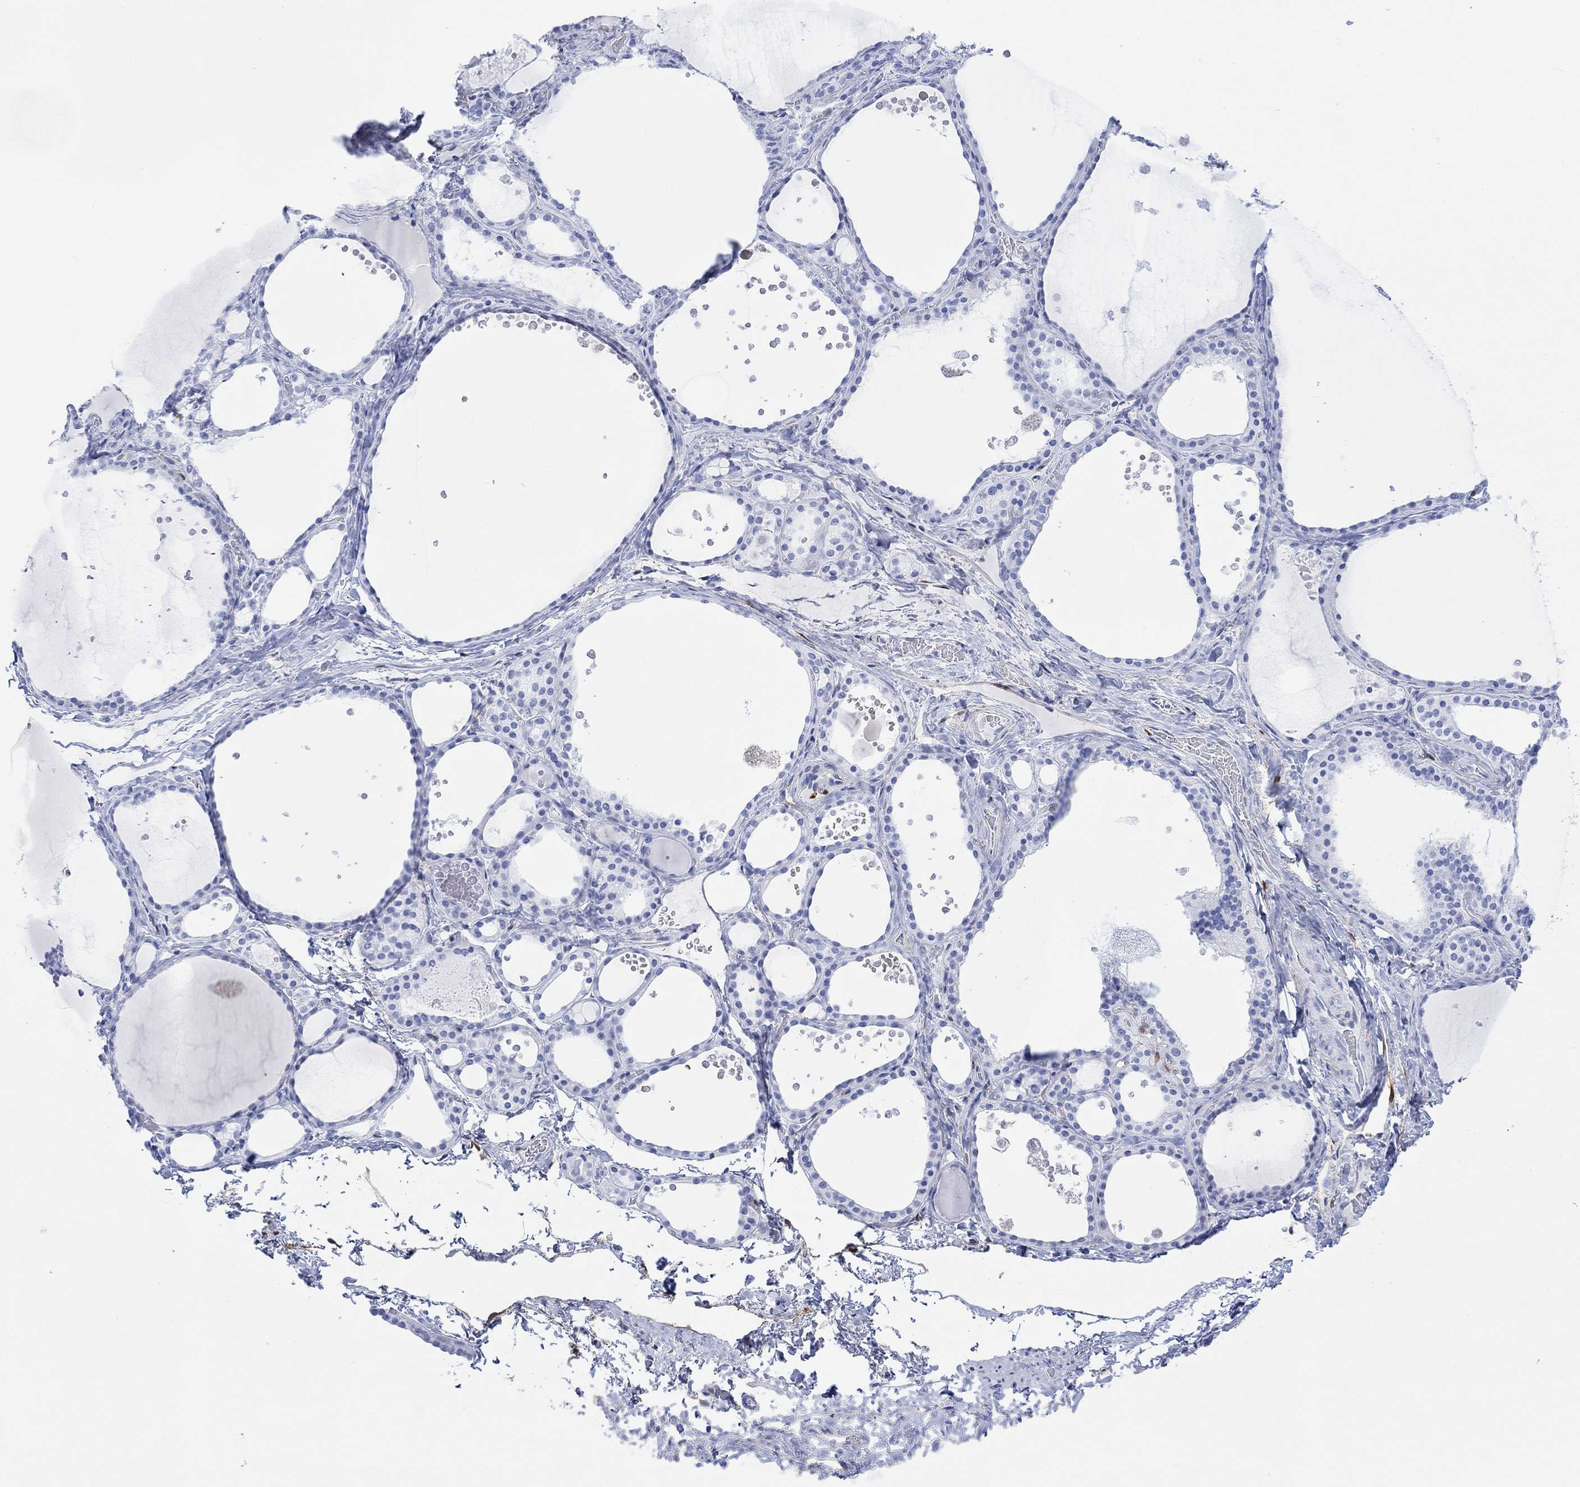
{"staining": {"intensity": "negative", "quantity": "none", "location": "none"}, "tissue": "thyroid gland", "cell_type": "Glandular cells", "image_type": "normal", "snomed": [{"axis": "morphology", "description": "Normal tissue, NOS"}, {"axis": "topography", "description": "Thyroid gland"}], "caption": "An immunohistochemistry (IHC) histopathology image of benign thyroid gland is shown. There is no staining in glandular cells of thyroid gland.", "gene": "TPPP3", "patient": {"sex": "male", "age": 63}}